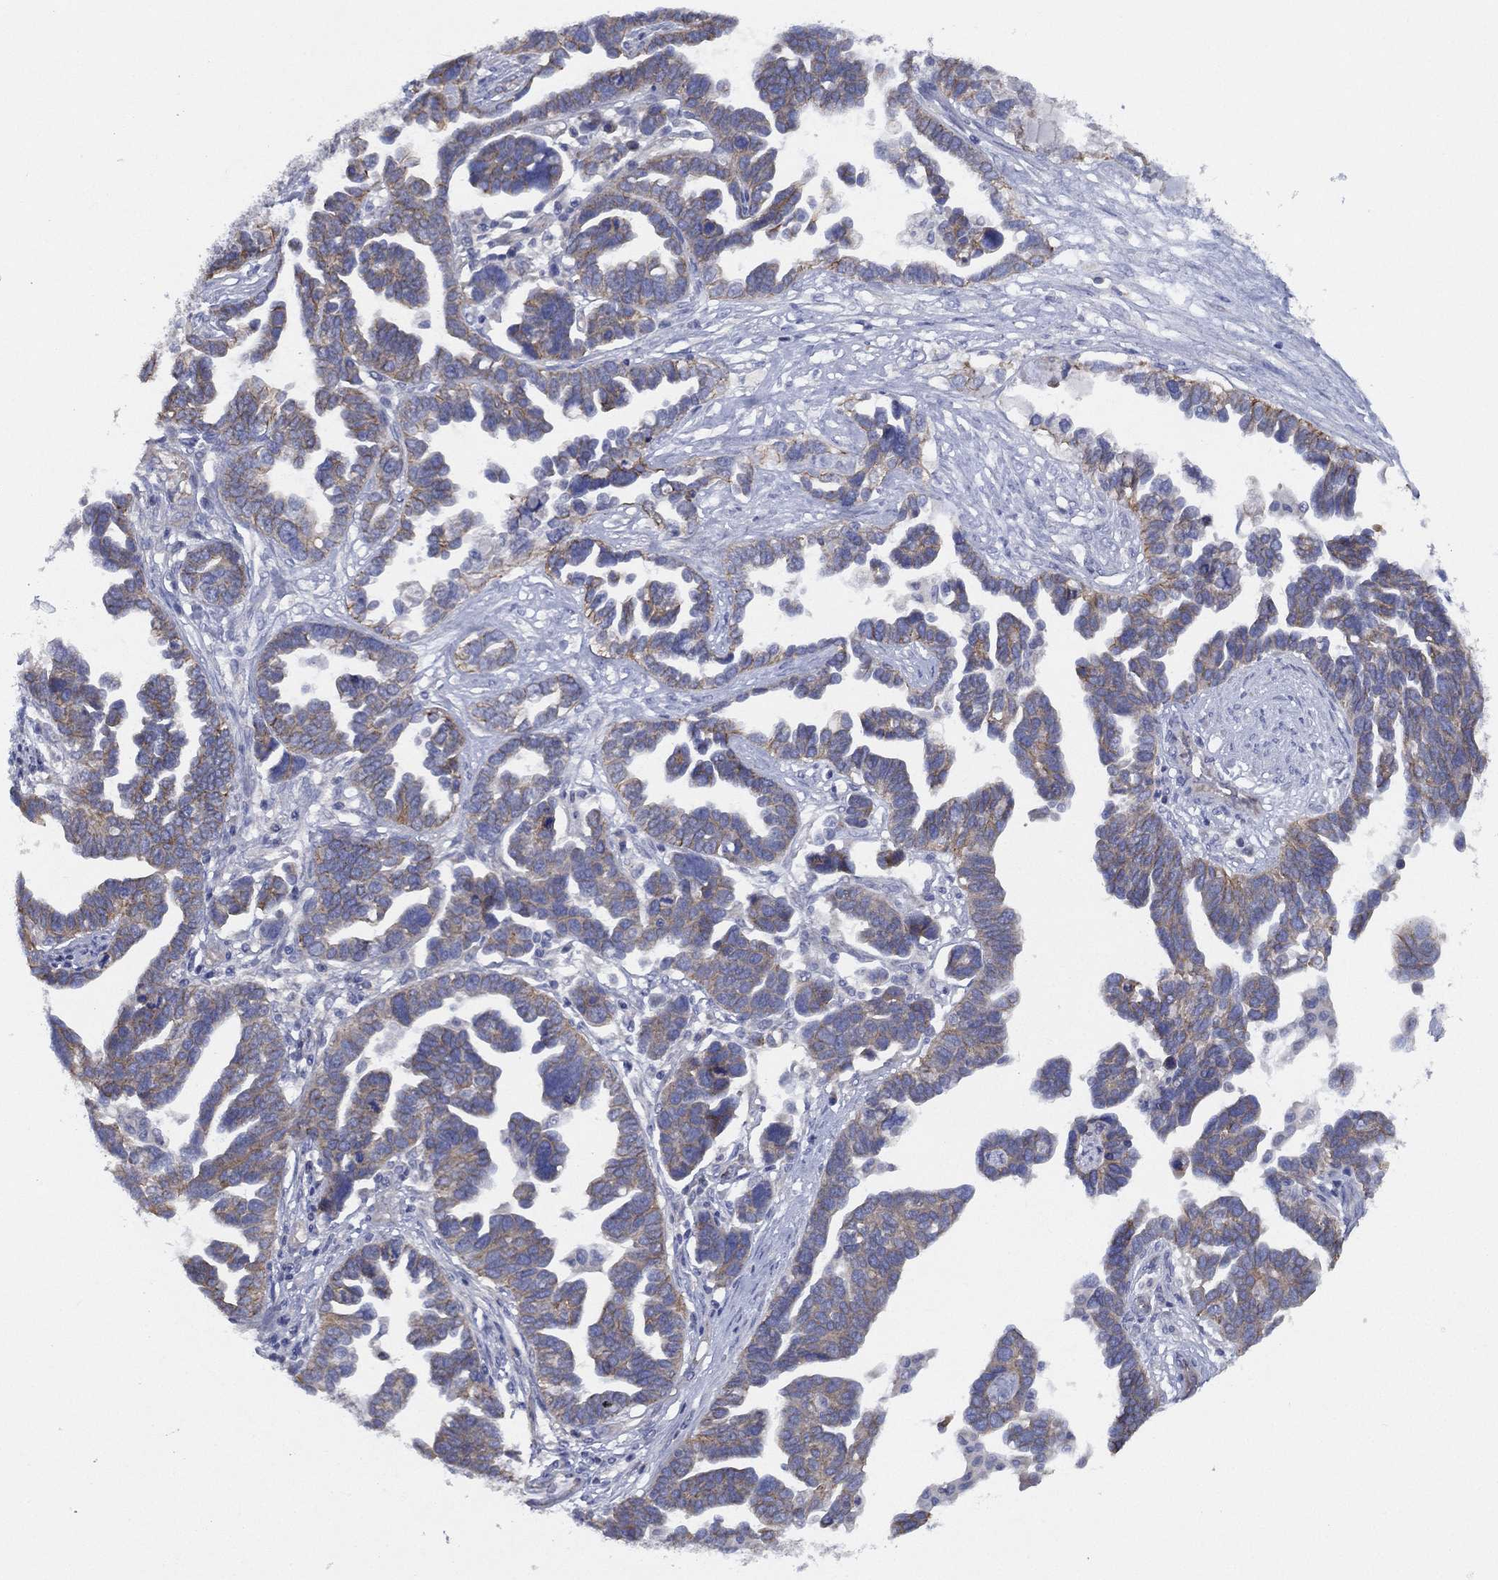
{"staining": {"intensity": "weak", "quantity": ">75%", "location": "cytoplasmic/membranous"}, "tissue": "ovarian cancer", "cell_type": "Tumor cells", "image_type": "cancer", "snomed": [{"axis": "morphology", "description": "Cystadenocarcinoma, serous, NOS"}, {"axis": "topography", "description": "Ovary"}], "caption": "Protein analysis of ovarian cancer (serous cystadenocarcinoma) tissue shows weak cytoplasmic/membranous positivity in approximately >75% of tumor cells.", "gene": "ZNF223", "patient": {"sex": "female", "age": 54}}